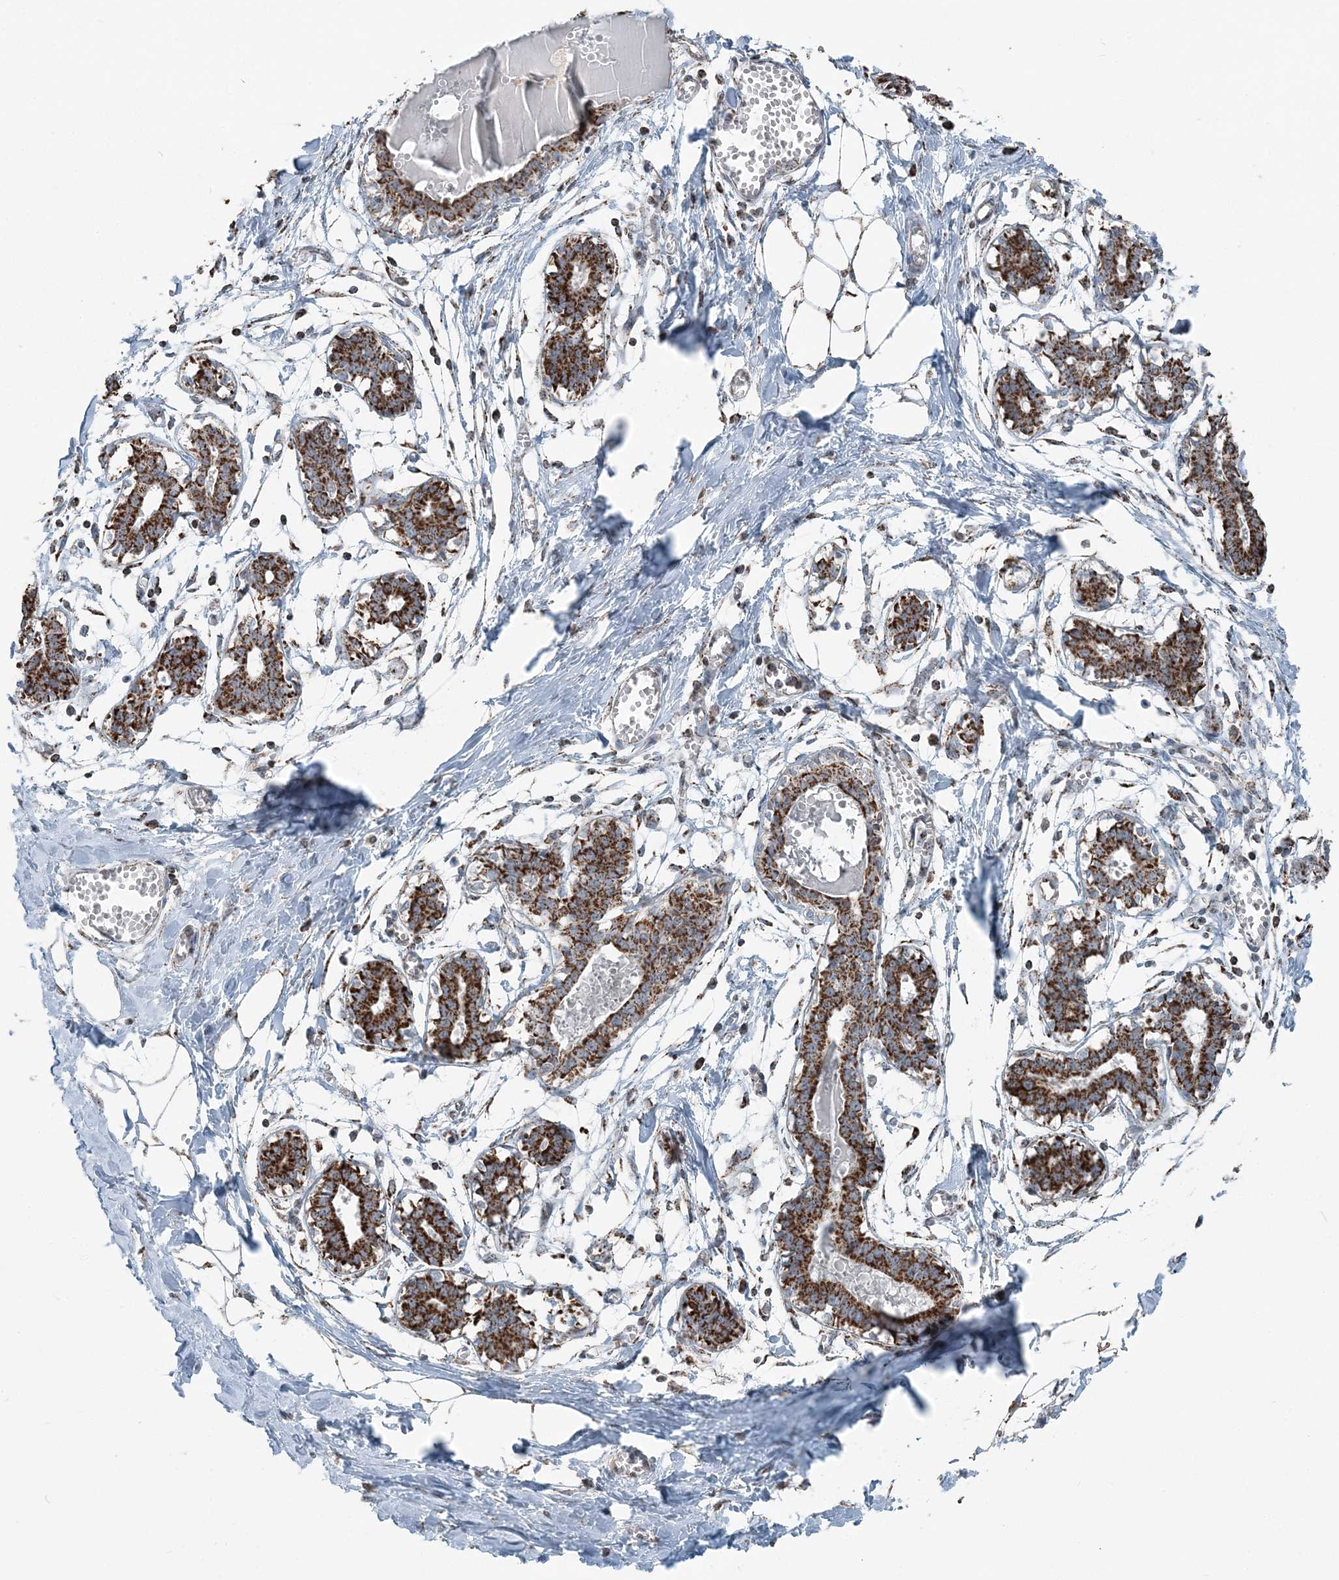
{"staining": {"intensity": "moderate", "quantity": ">75%", "location": "cytoplasmic/membranous"}, "tissue": "breast", "cell_type": "Adipocytes", "image_type": "normal", "snomed": [{"axis": "morphology", "description": "Normal tissue, NOS"}, {"axis": "topography", "description": "Breast"}], "caption": "Human breast stained with a brown dye demonstrates moderate cytoplasmic/membranous positive staining in approximately >75% of adipocytes.", "gene": "SUCLG1", "patient": {"sex": "female", "age": 27}}